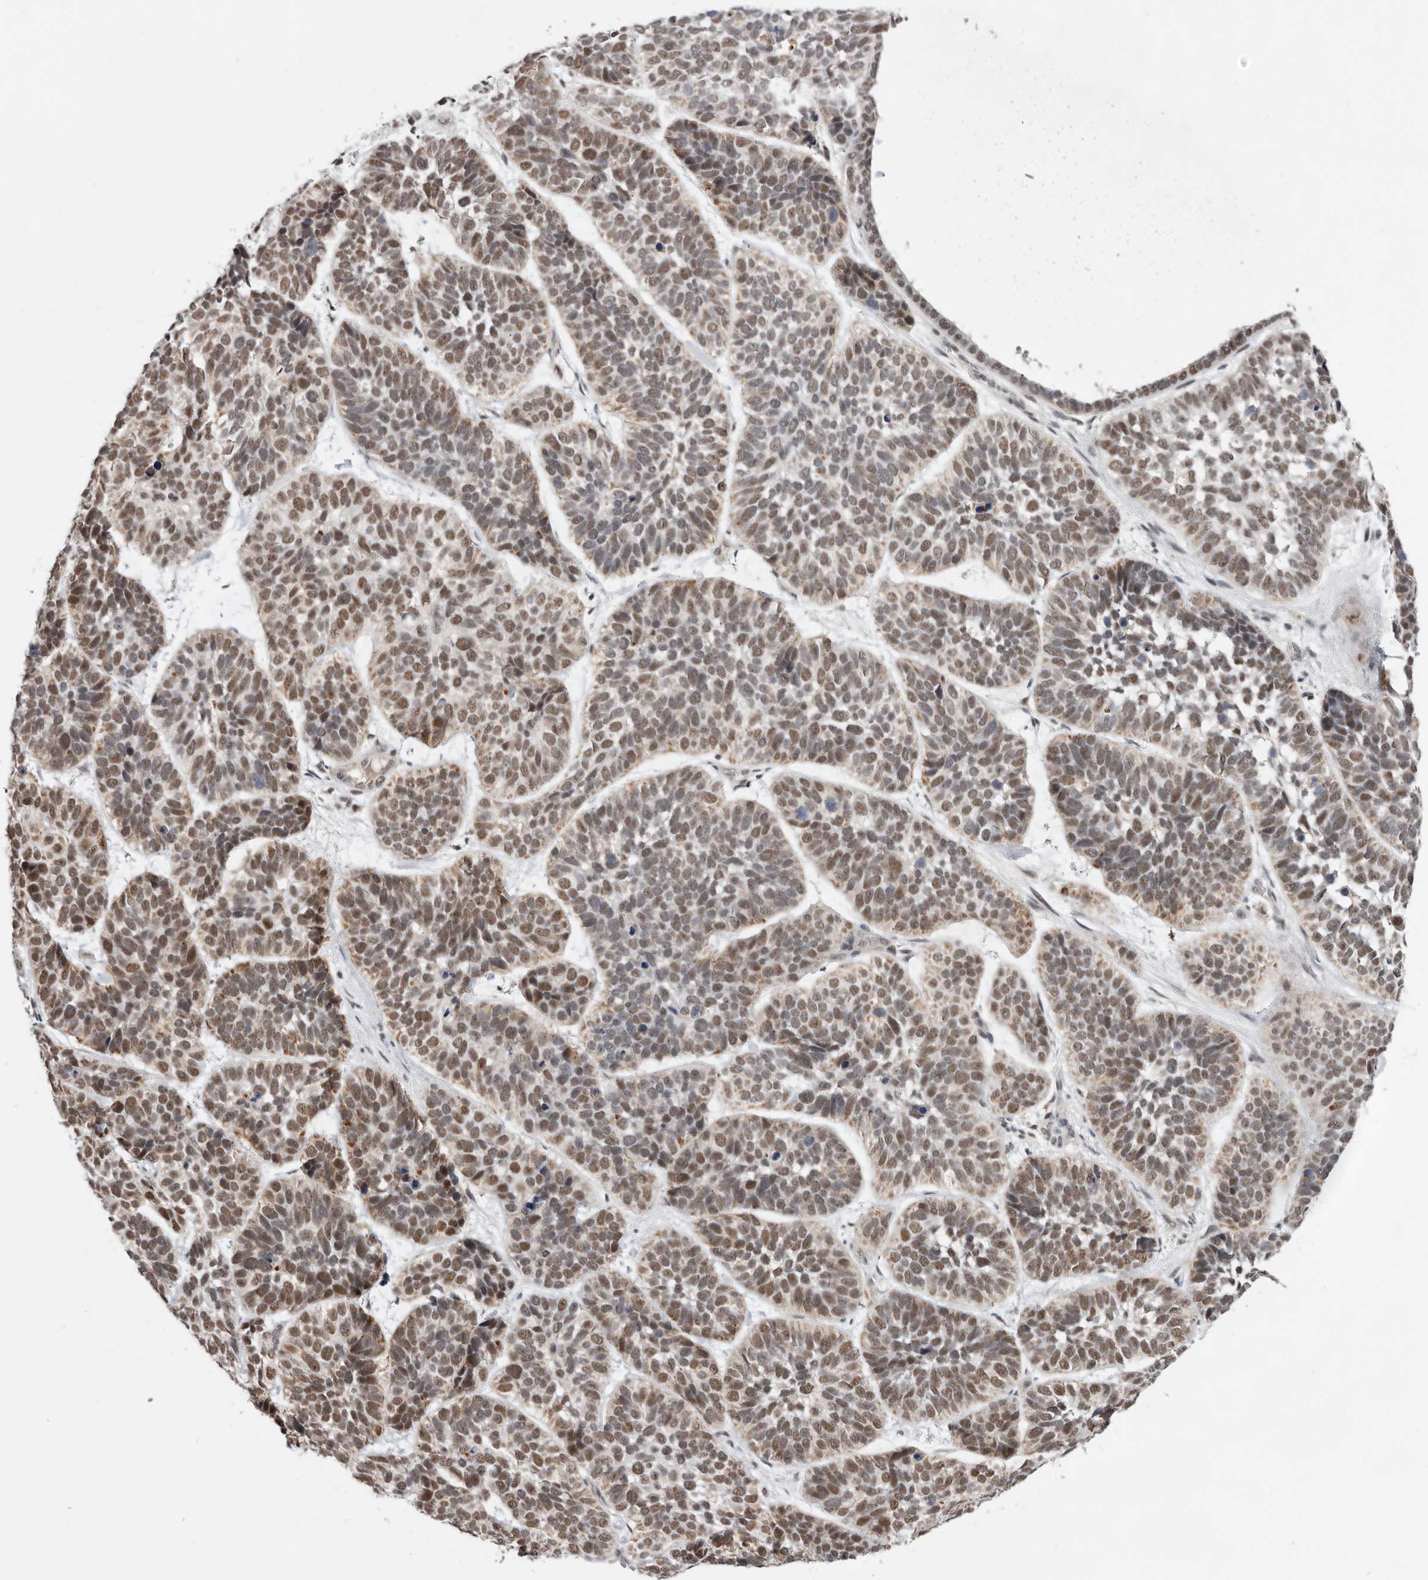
{"staining": {"intensity": "moderate", "quantity": ">75%", "location": "nuclear"}, "tissue": "skin cancer", "cell_type": "Tumor cells", "image_type": "cancer", "snomed": [{"axis": "morphology", "description": "Basal cell carcinoma"}, {"axis": "topography", "description": "Skin"}], "caption": "Immunohistochemical staining of human skin cancer shows medium levels of moderate nuclear staining in approximately >75% of tumor cells.", "gene": "BRCA2", "patient": {"sex": "male", "age": 62}}